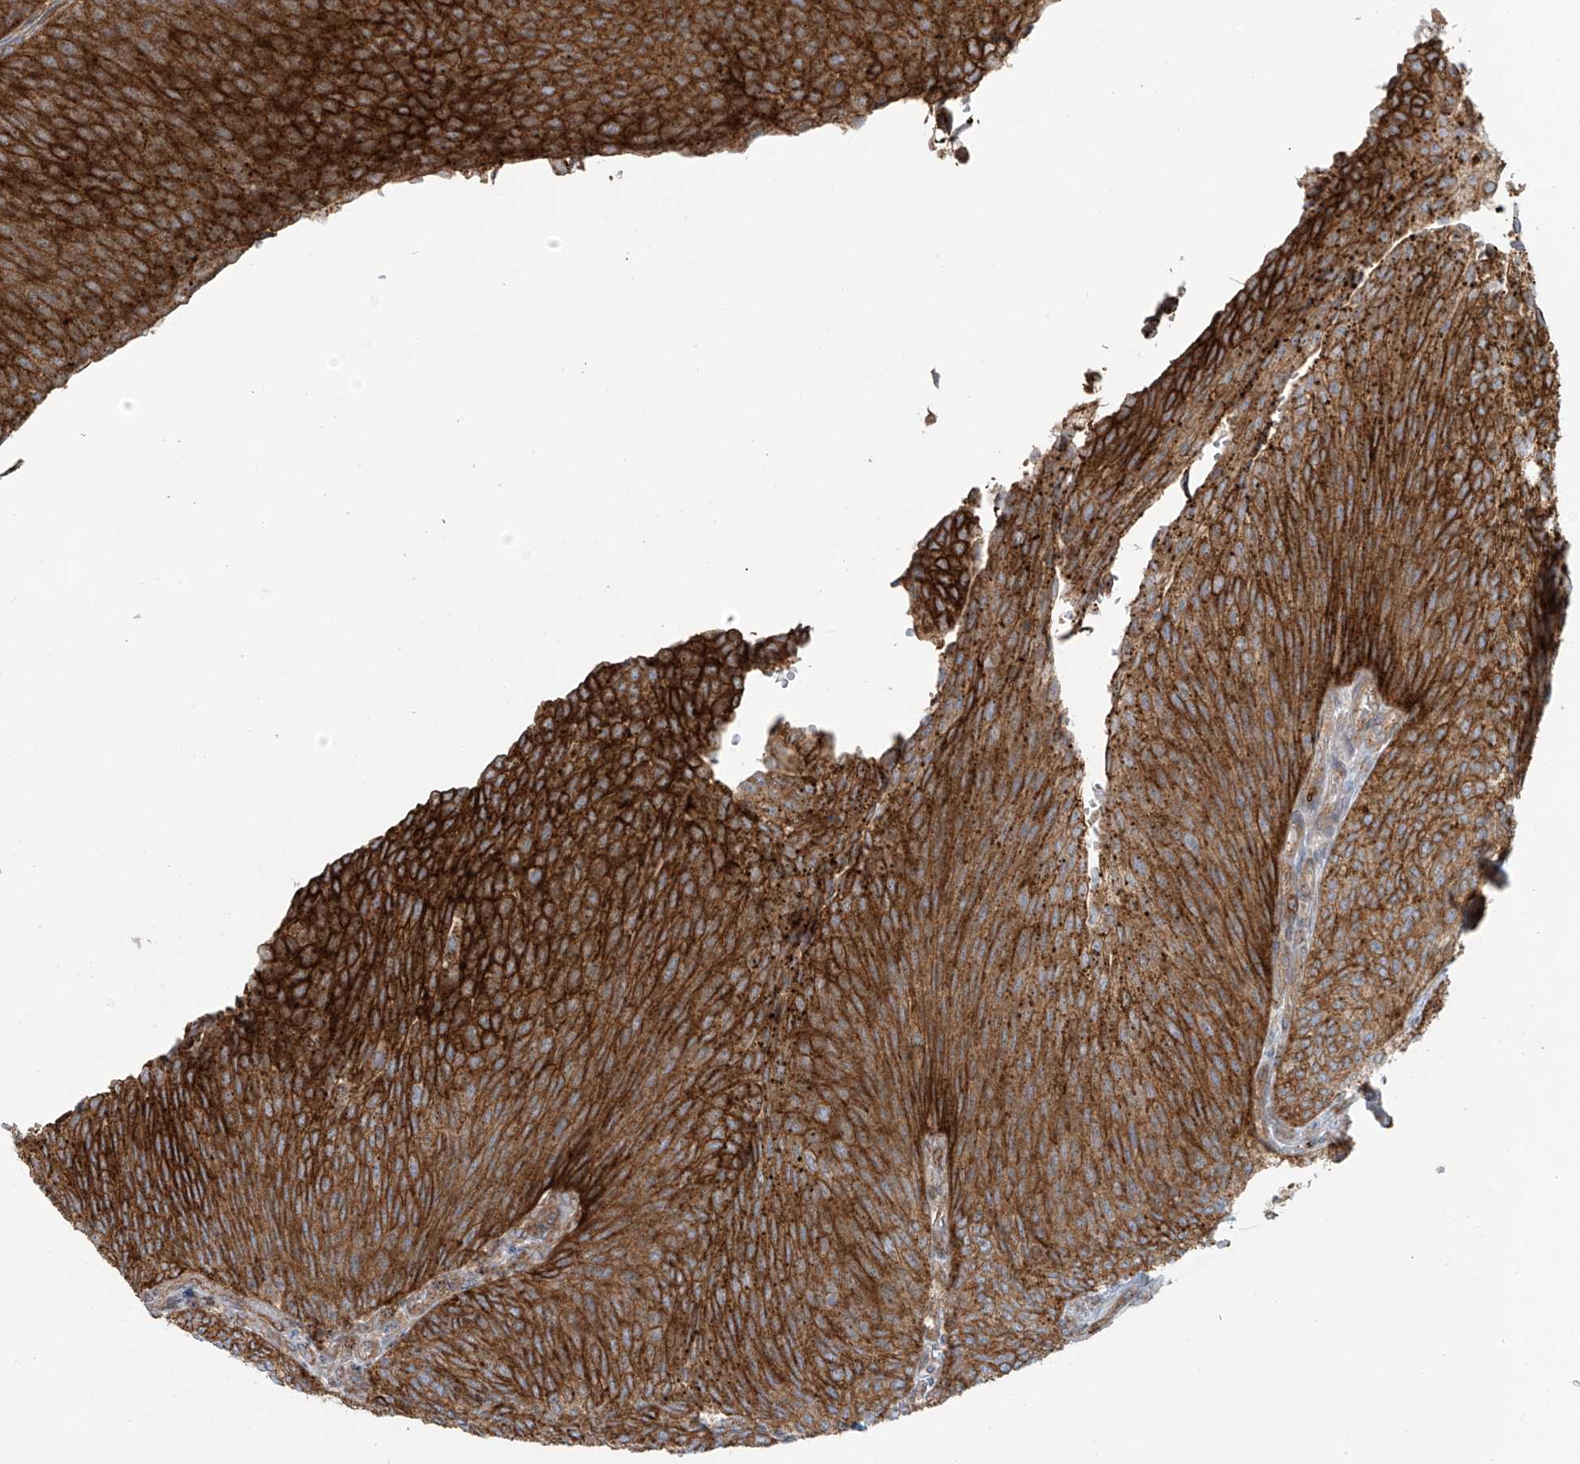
{"staining": {"intensity": "strong", "quantity": ">75%", "location": "cytoplasmic/membranous"}, "tissue": "urothelial cancer", "cell_type": "Tumor cells", "image_type": "cancer", "snomed": [{"axis": "morphology", "description": "Urothelial carcinoma, Low grade"}, {"axis": "topography", "description": "Urinary bladder"}], "caption": "This is a photomicrograph of immunohistochemistry (IHC) staining of low-grade urothelial carcinoma, which shows strong expression in the cytoplasmic/membranous of tumor cells.", "gene": "LZTS3", "patient": {"sex": "female", "age": 79}}